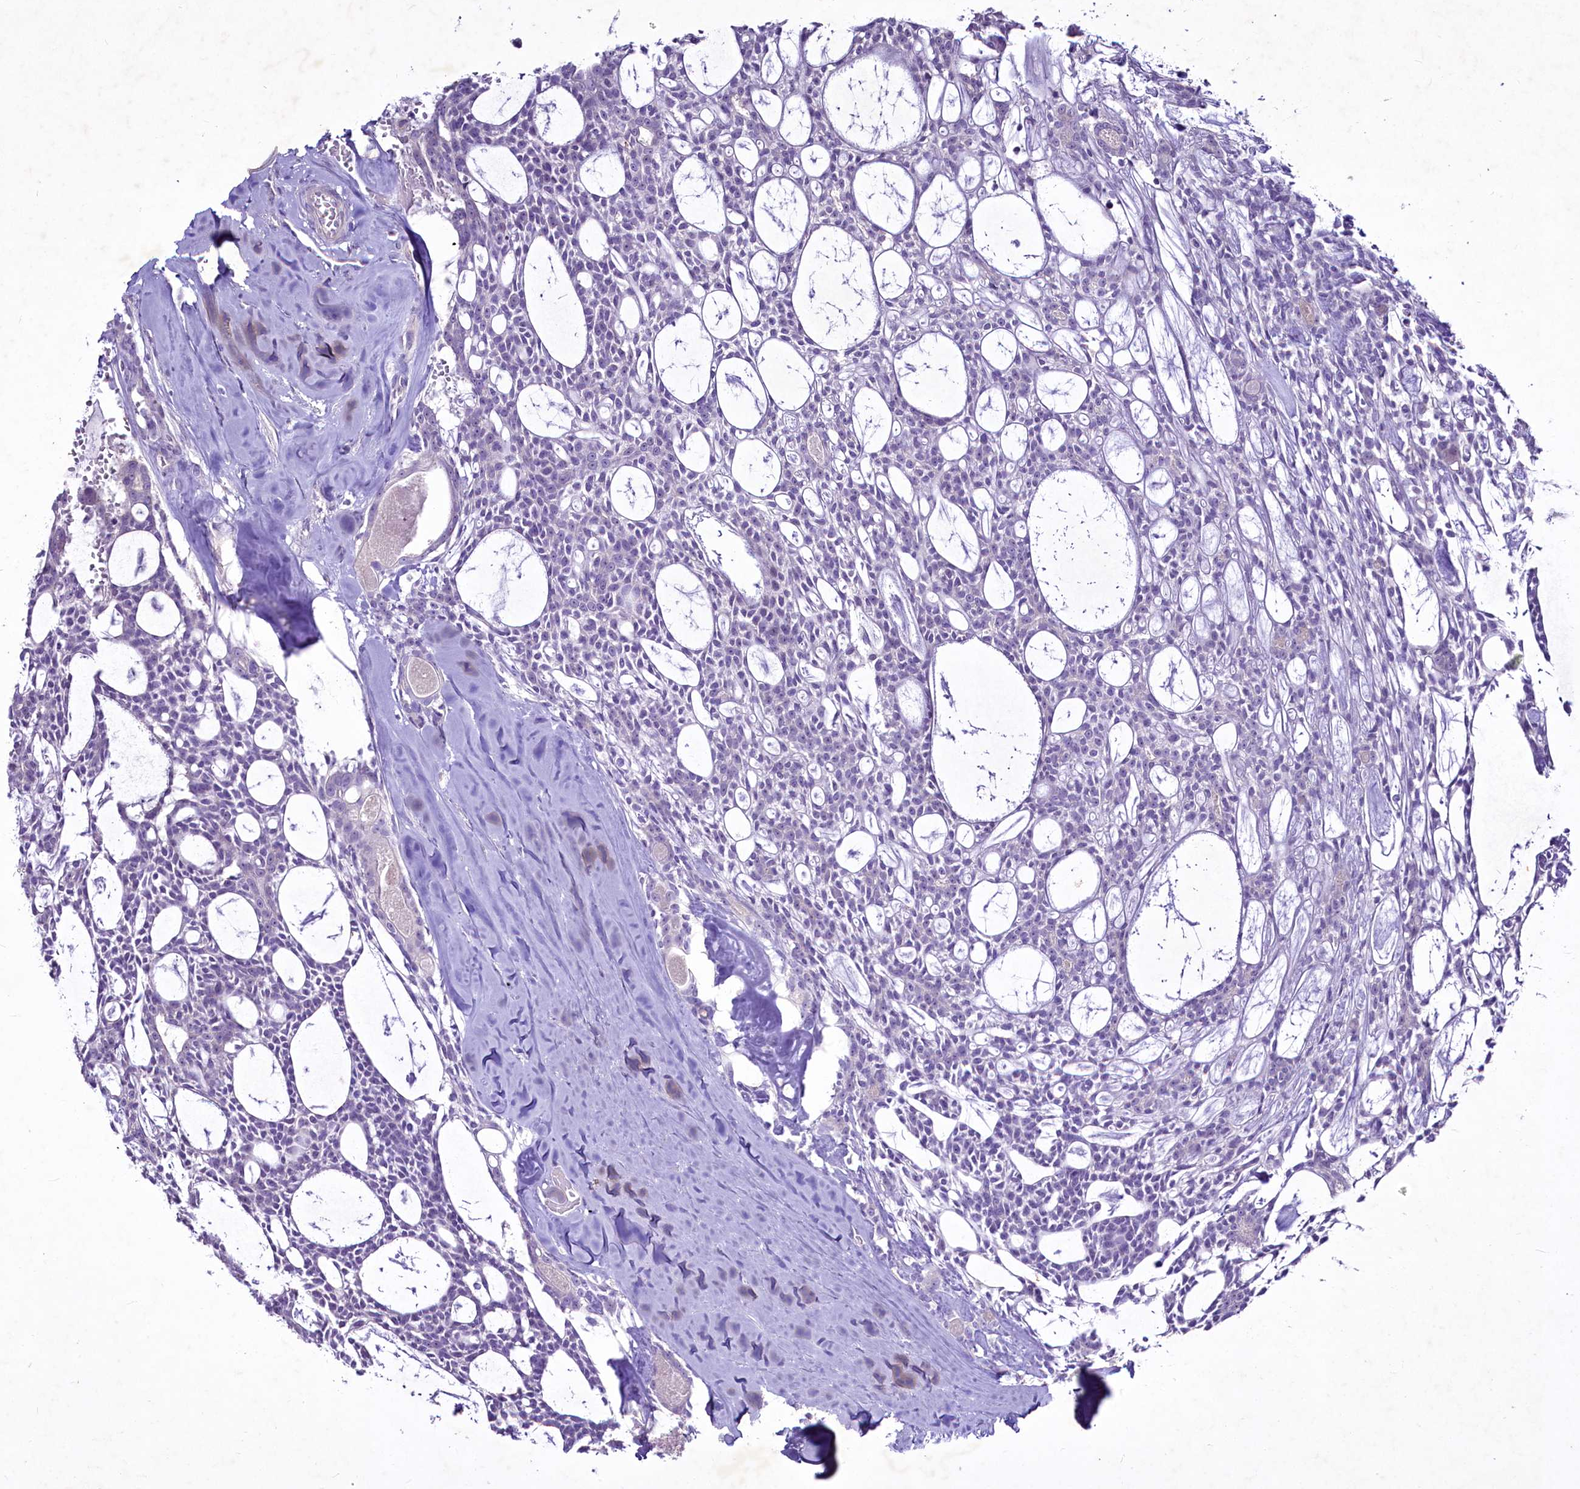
{"staining": {"intensity": "negative", "quantity": "none", "location": "none"}, "tissue": "head and neck cancer", "cell_type": "Tumor cells", "image_type": "cancer", "snomed": [{"axis": "morphology", "description": "Adenocarcinoma, NOS"}, {"axis": "topography", "description": "Salivary gland"}, {"axis": "topography", "description": "Head-Neck"}], "caption": "Tumor cells are negative for brown protein staining in adenocarcinoma (head and neck).", "gene": "FAM209B", "patient": {"sex": "male", "age": 55}}